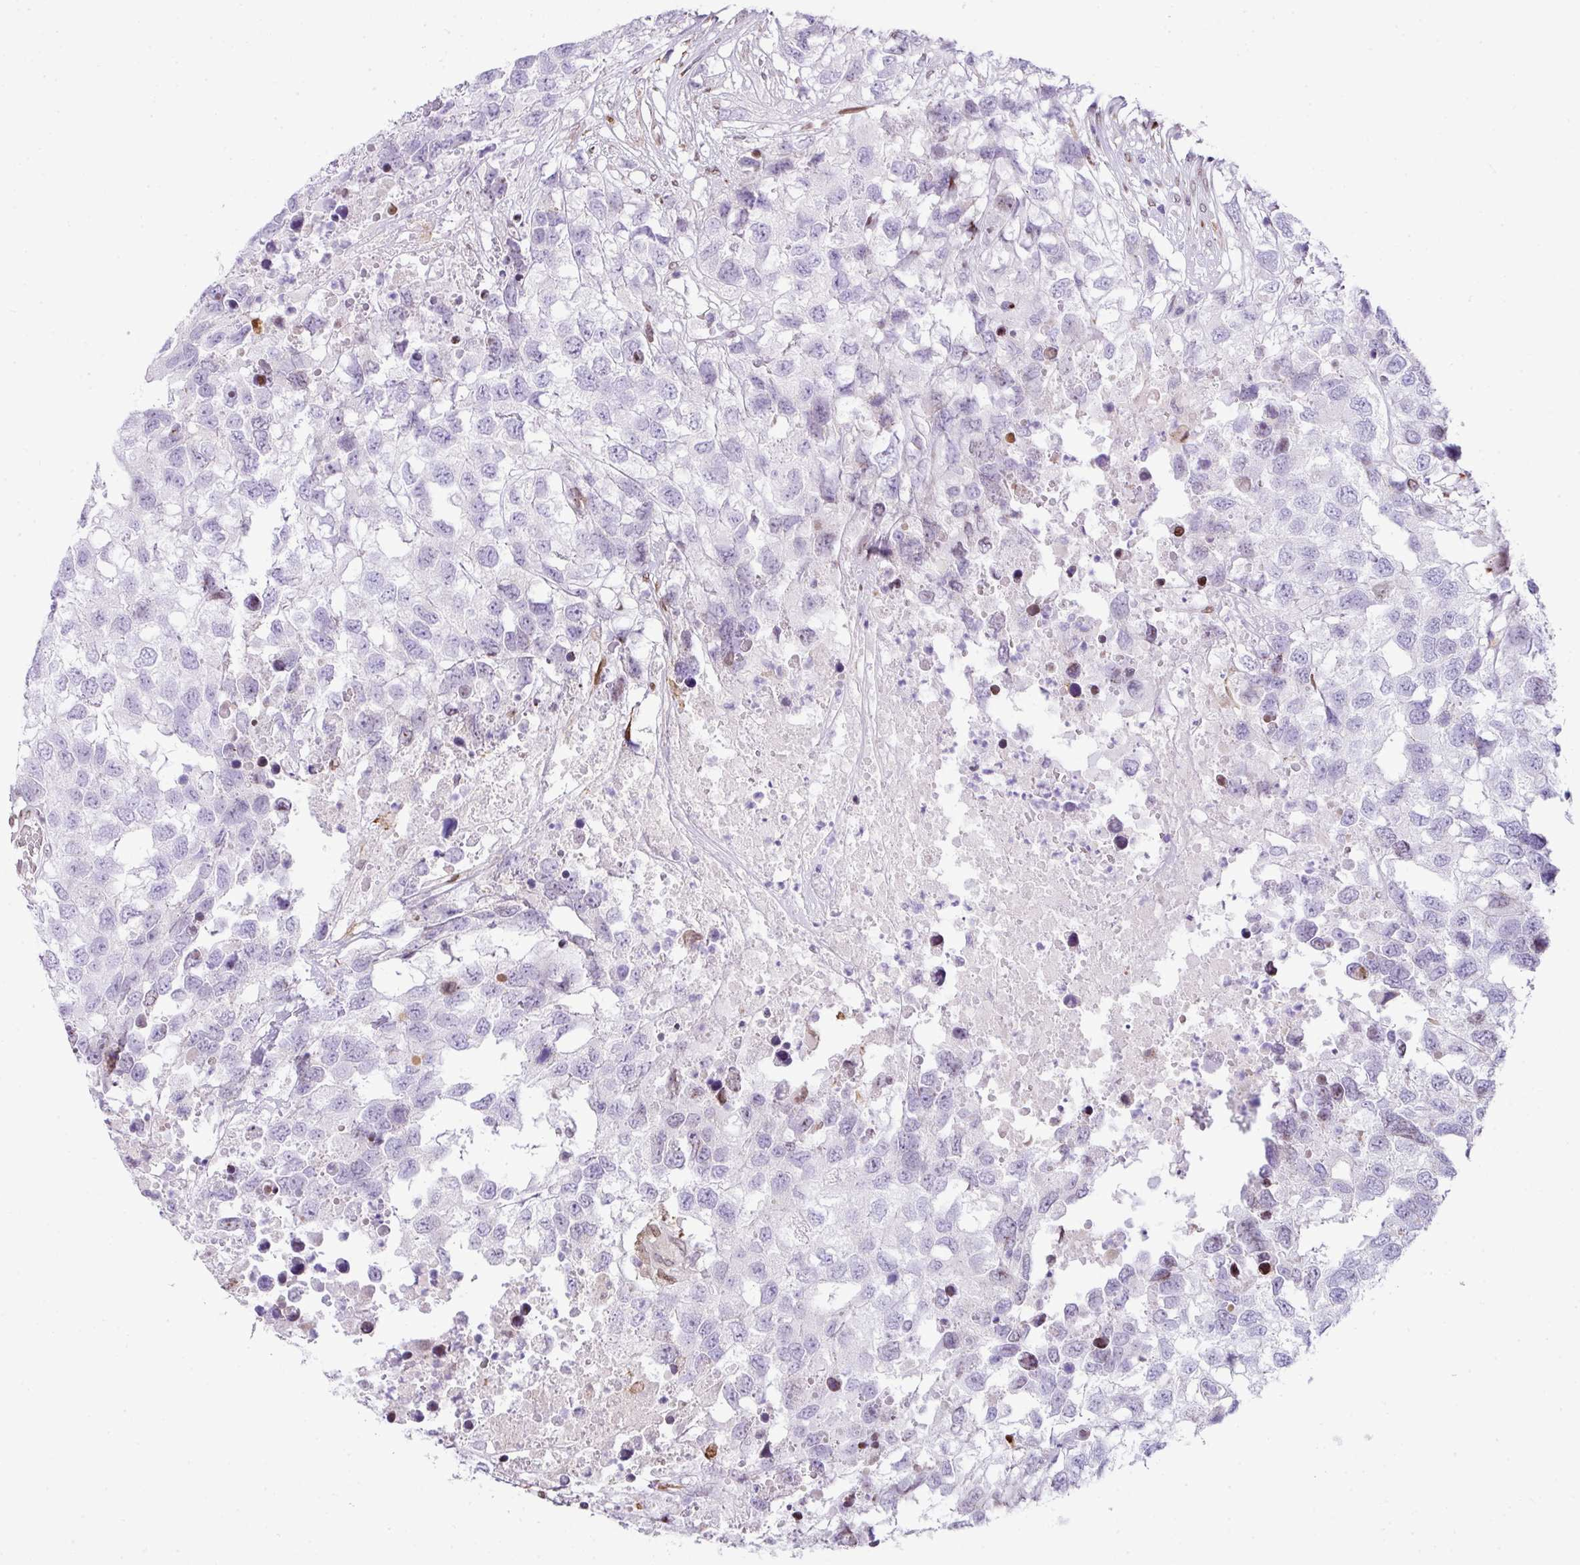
{"staining": {"intensity": "negative", "quantity": "none", "location": "none"}, "tissue": "testis cancer", "cell_type": "Tumor cells", "image_type": "cancer", "snomed": [{"axis": "morphology", "description": "Carcinoma, Embryonal, NOS"}, {"axis": "topography", "description": "Testis"}], "caption": "High power microscopy photomicrograph of an immunohistochemistry photomicrograph of testis cancer (embryonal carcinoma), revealing no significant positivity in tumor cells.", "gene": "PLK1", "patient": {"sex": "male", "age": 83}}